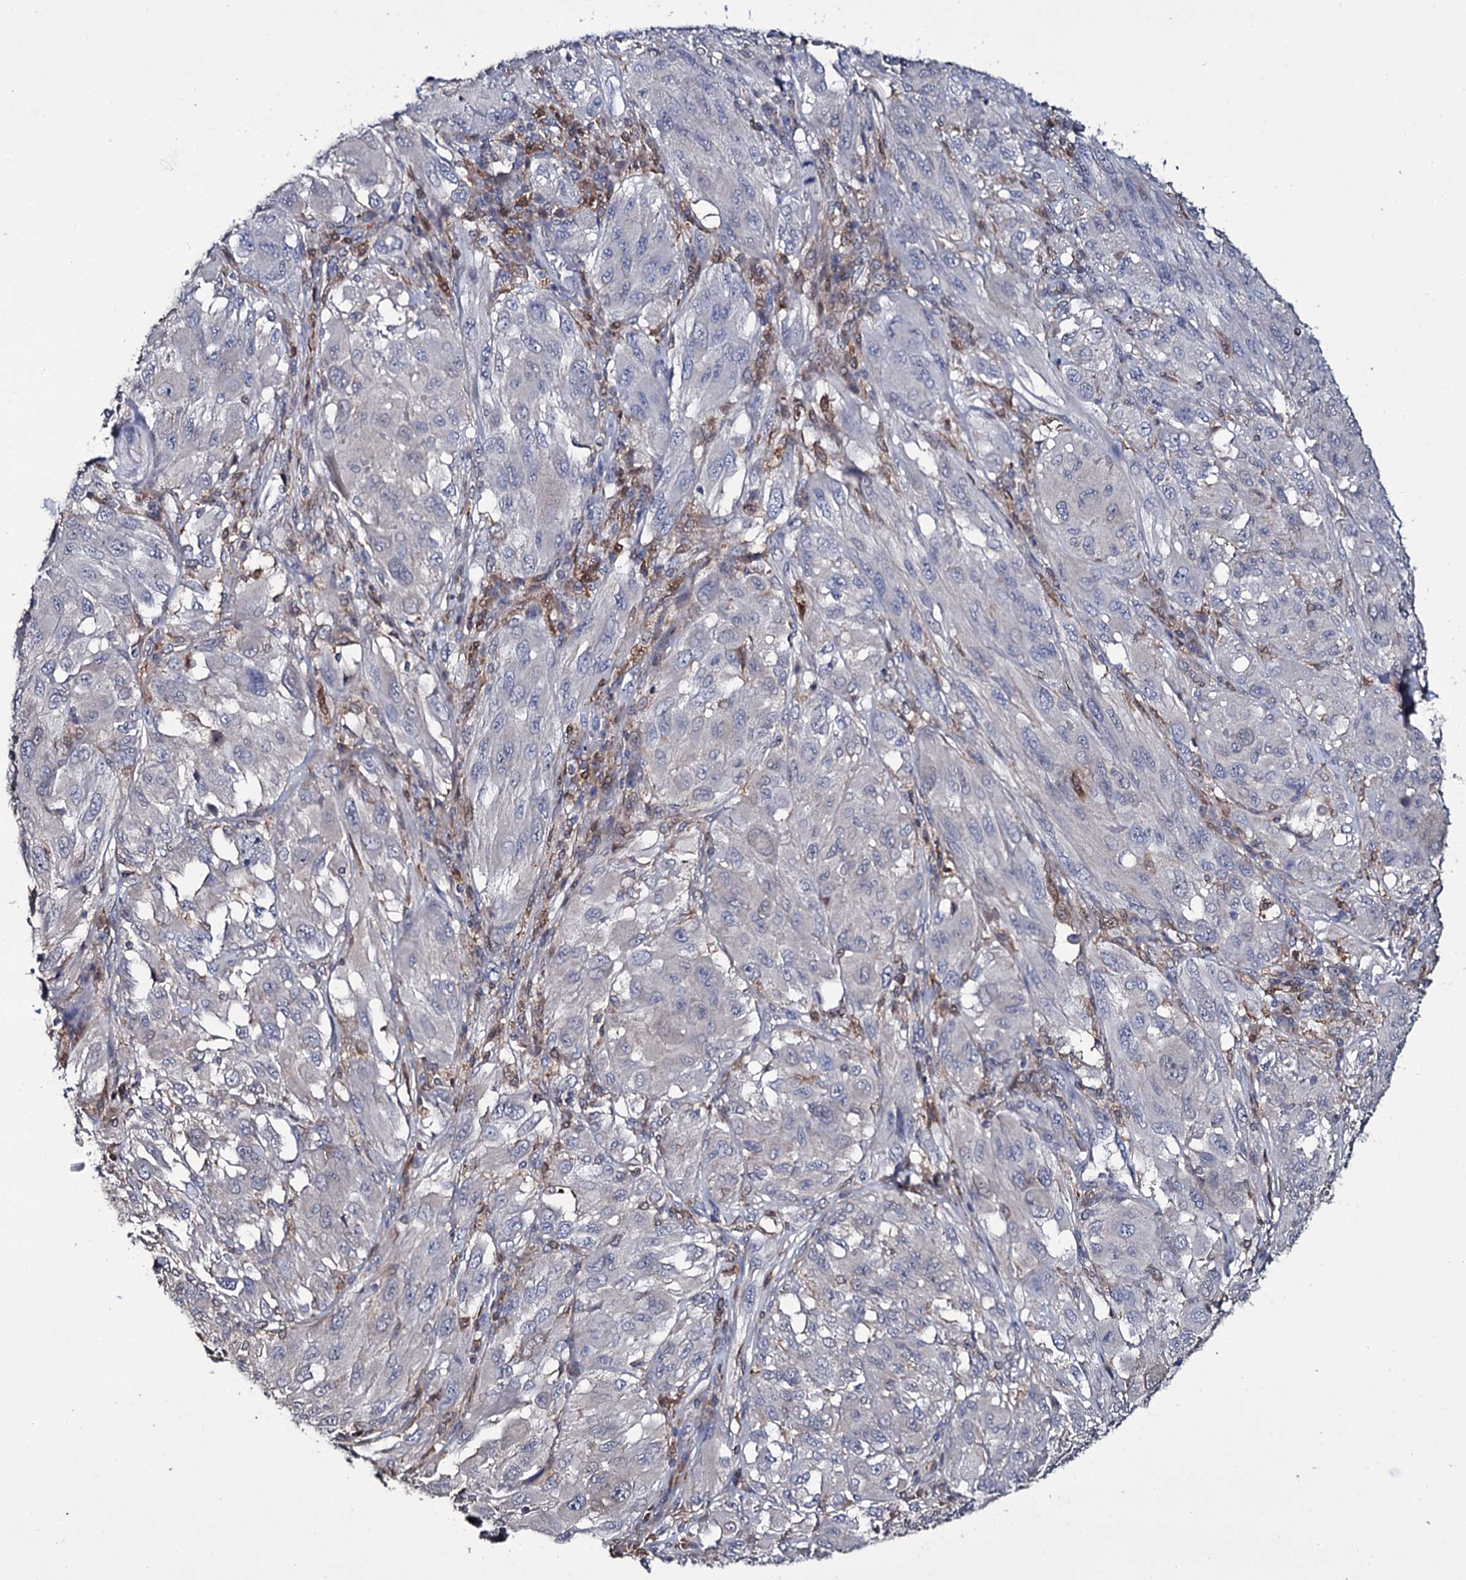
{"staining": {"intensity": "negative", "quantity": "none", "location": "none"}, "tissue": "melanoma", "cell_type": "Tumor cells", "image_type": "cancer", "snomed": [{"axis": "morphology", "description": "Malignant melanoma, NOS"}, {"axis": "topography", "description": "Skin"}], "caption": "A high-resolution photomicrograph shows immunohistochemistry staining of melanoma, which displays no significant positivity in tumor cells. (Stains: DAB (3,3'-diaminobenzidine) IHC with hematoxylin counter stain, Microscopy: brightfield microscopy at high magnification).", "gene": "CRYL1", "patient": {"sex": "female", "age": 91}}